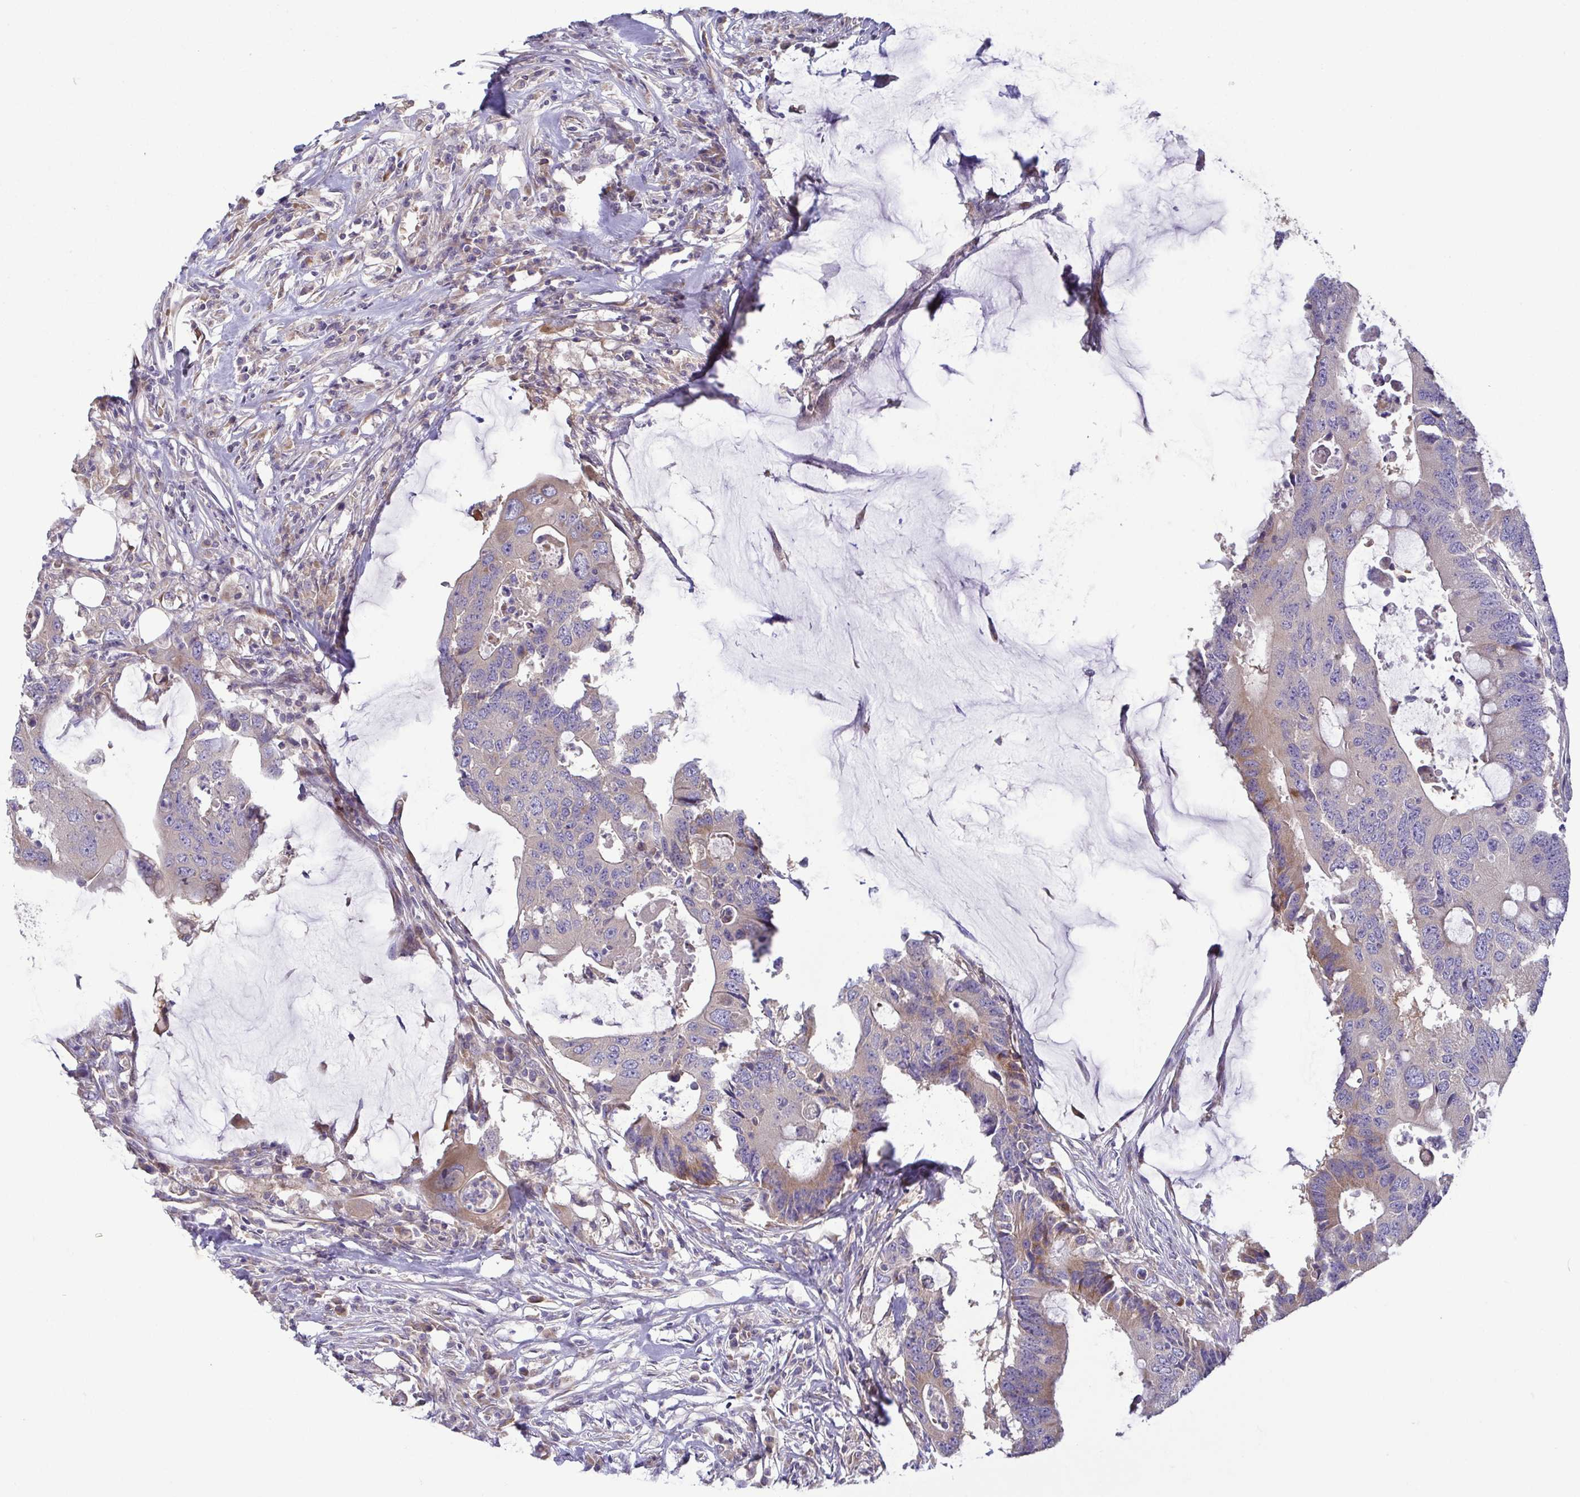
{"staining": {"intensity": "weak", "quantity": "25%-75%", "location": "cytoplasmic/membranous"}, "tissue": "colorectal cancer", "cell_type": "Tumor cells", "image_type": "cancer", "snomed": [{"axis": "morphology", "description": "Adenocarcinoma, NOS"}, {"axis": "topography", "description": "Colon"}], "caption": "This micrograph exhibits immunohistochemistry (IHC) staining of colorectal cancer (adenocarcinoma), with low weak cytoplasmic/membranous expression in approximately 25%-75% of tumor cells.", "gene": "LMF2", "patient": {"sex": "male", "age": 71}}